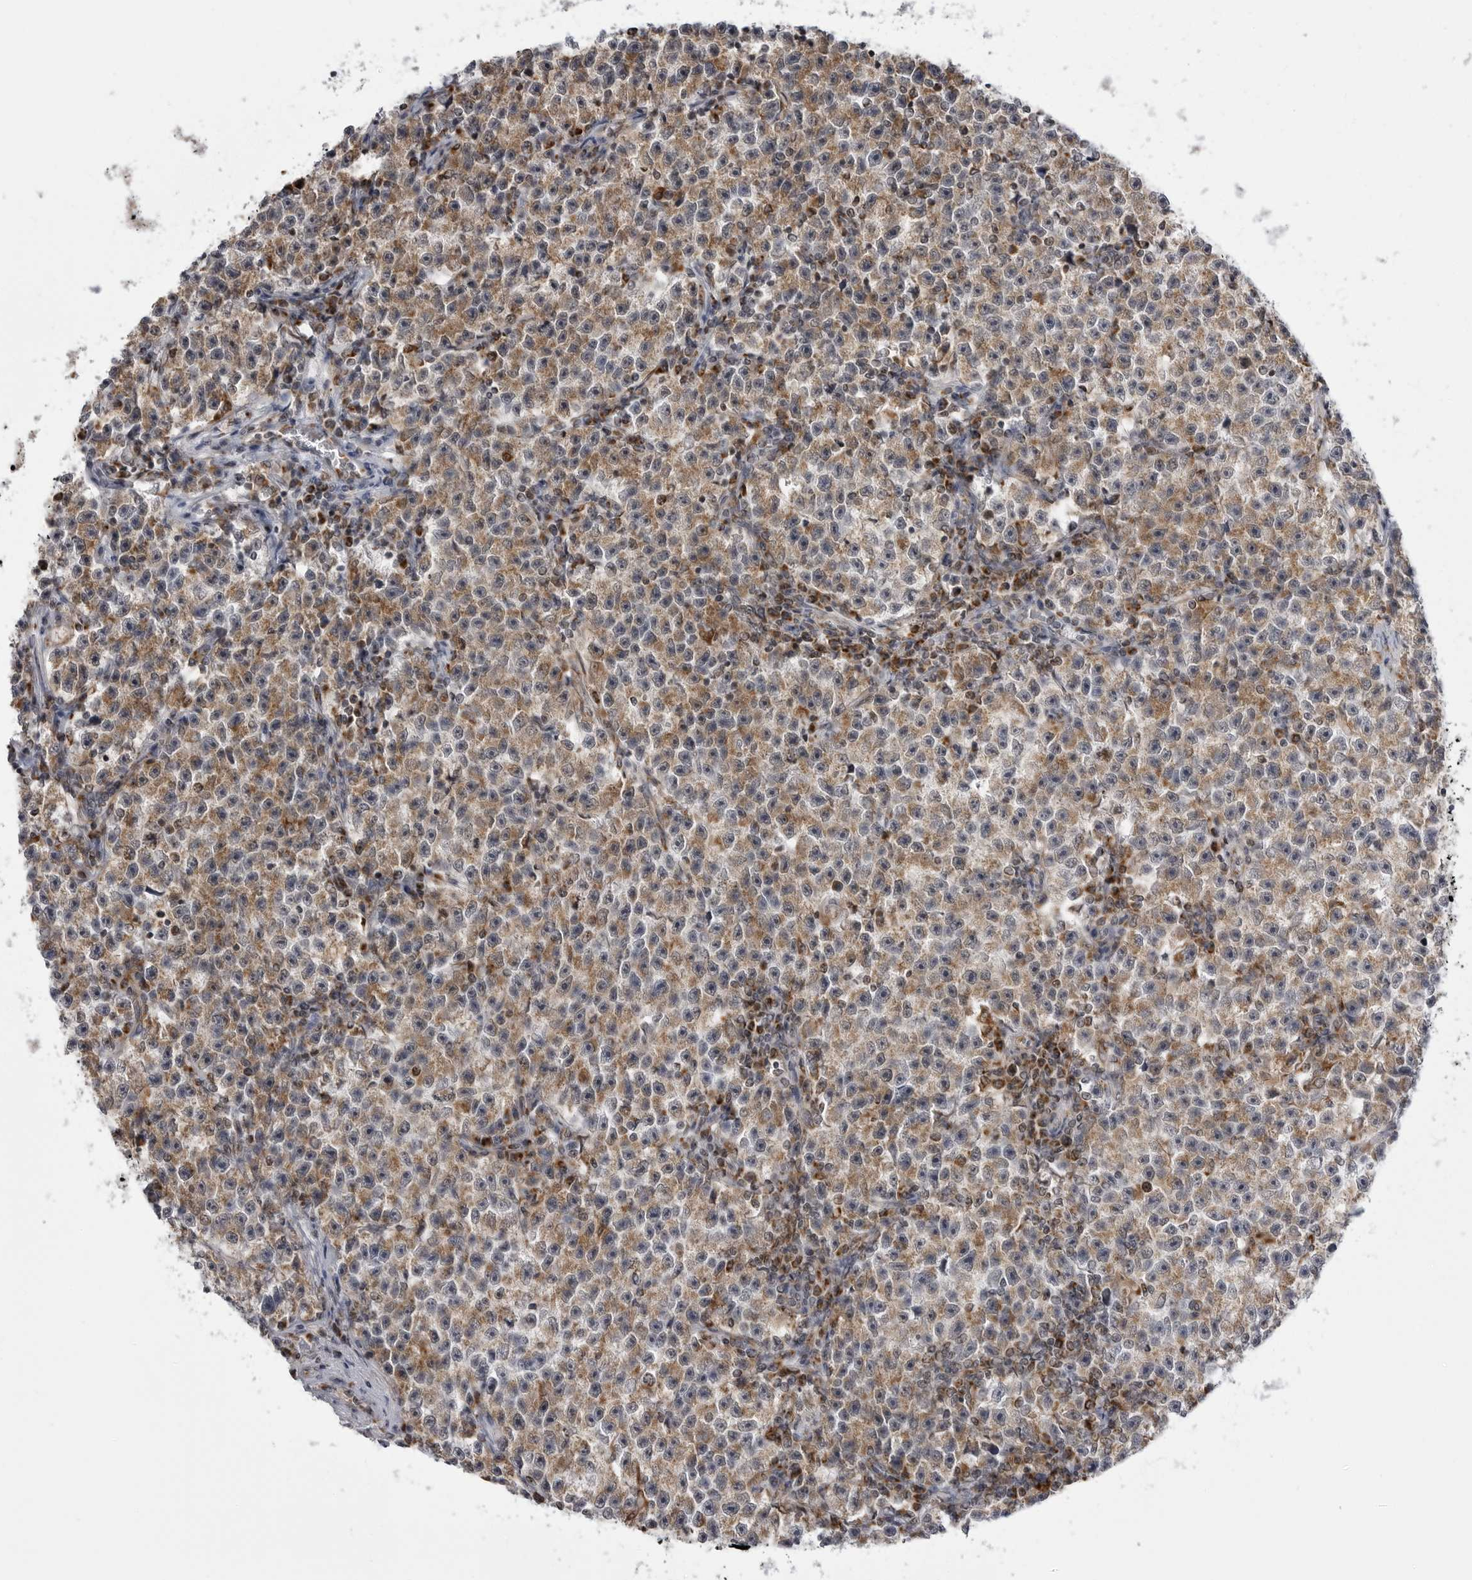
{"staining": {"intensity": "moderate", "quantity": ">75%", "location": "cytoplasmic/membranous"}, "tissue": "testis cancer", "cell_type": "Tumor cells", "image_type": "cancer", "snomed": [{"axis": "morphology", "description": "Seminoma, NOS"}, {"axis": "topography", "description": "Testis"}], "caption": "This is a photomicrograph of IHC staining of testis cancer (seminoma), which shows moderate positivity in the cytoplasmic/membranous of tumor cells.", "gene": "FH", "patient": {"sex": "male", "age": 22}}